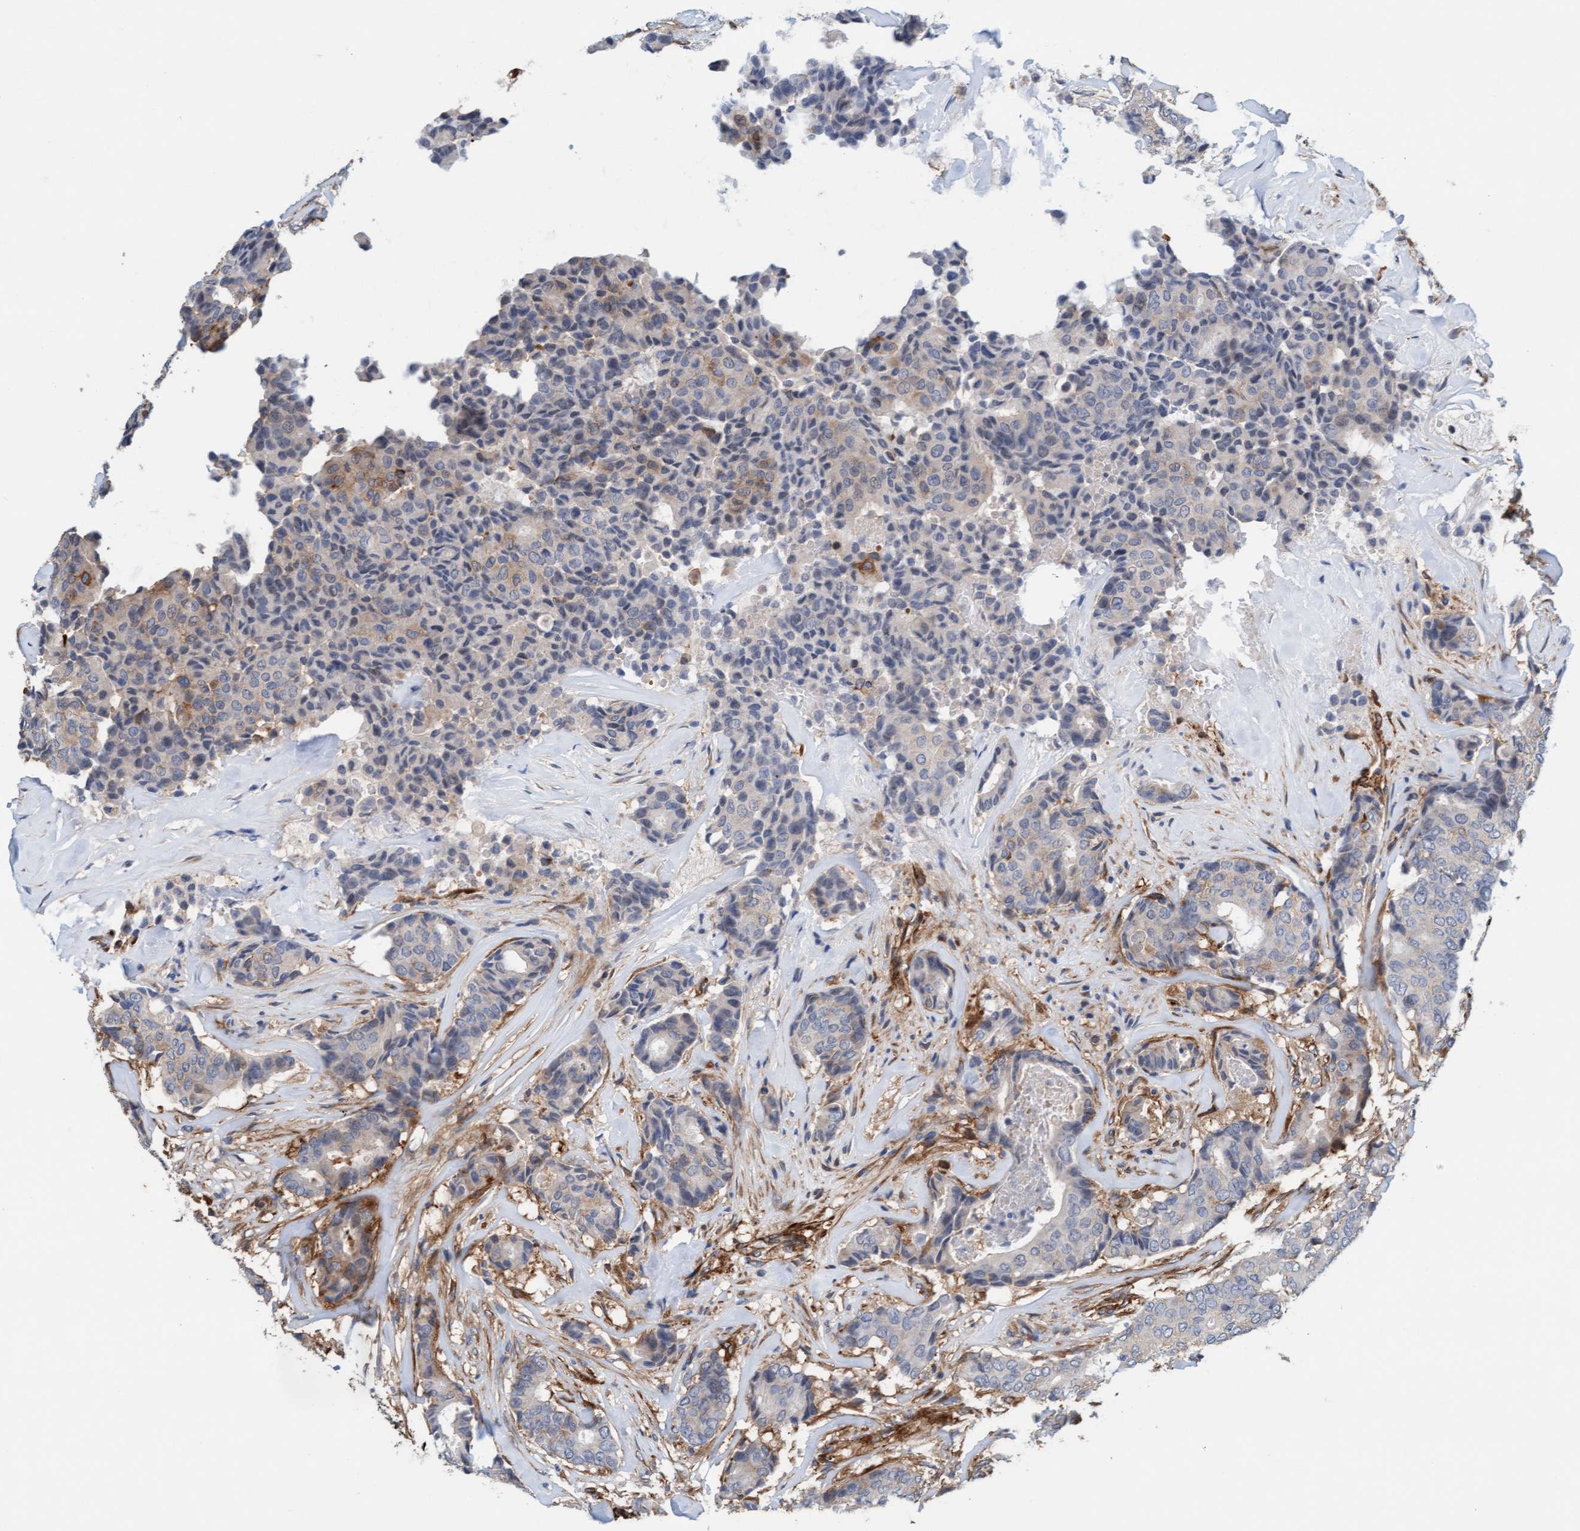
{"staining": {"intensity": "moderate", "quantity": "<25%", "location": "cytoplasmic/membranous"}, "tissue": "breast cancer", "cell_type": "Tumor cells", "image_type": "cancer", "snomed": [{"axis": "morphology", "description": "Duct carcinoma"}, {"axis": "topography", "description": "Breast"}], "caption": "Approximately <25% of tumor cells in breast cancer (invasive ductal carcinoma) demonstrate moderate cytoplasmic/membranous protein positivity as visualized by brown immunohistochemical staining.", "gene": "FMNL3", "patient": {"sex": "female", "age": 75}}